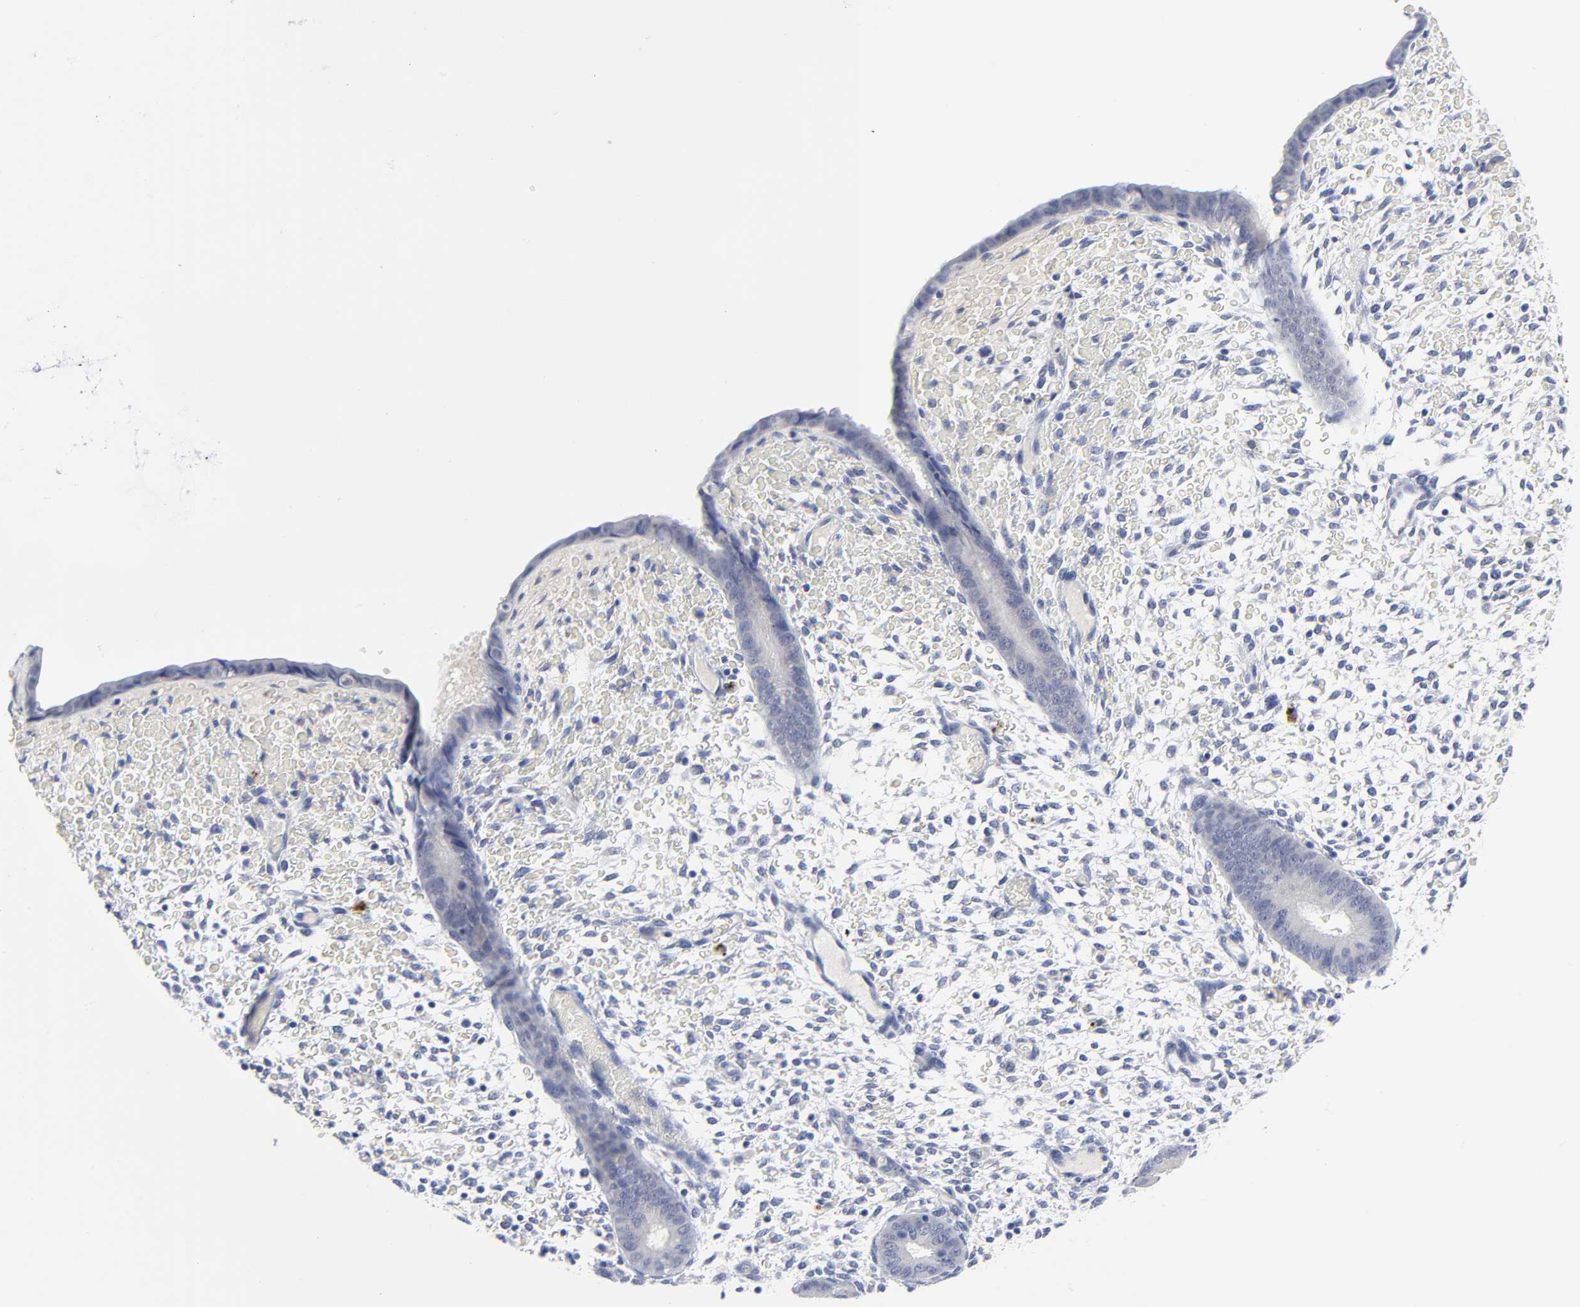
{"staining": {"intensity": "negative", "quantity": "none", "location": "none"}, "tissue": "endometrium", "cell_type": "Cells in endometrial stroma", "image_type": "normal", "snomed": [{"axis": "morphology", "description": "Normal tissue, NOS"}, {"axis": "topography", "description": "Endometrium"}], "caption": "The image reveals no significant positivity in cells in endometrial stroma of endometrium. (DAB immunohistochemistry with hematoxylin counter stain).", "gene": "CLEC4G", "patient": {"sex": "female", "age": 42}}